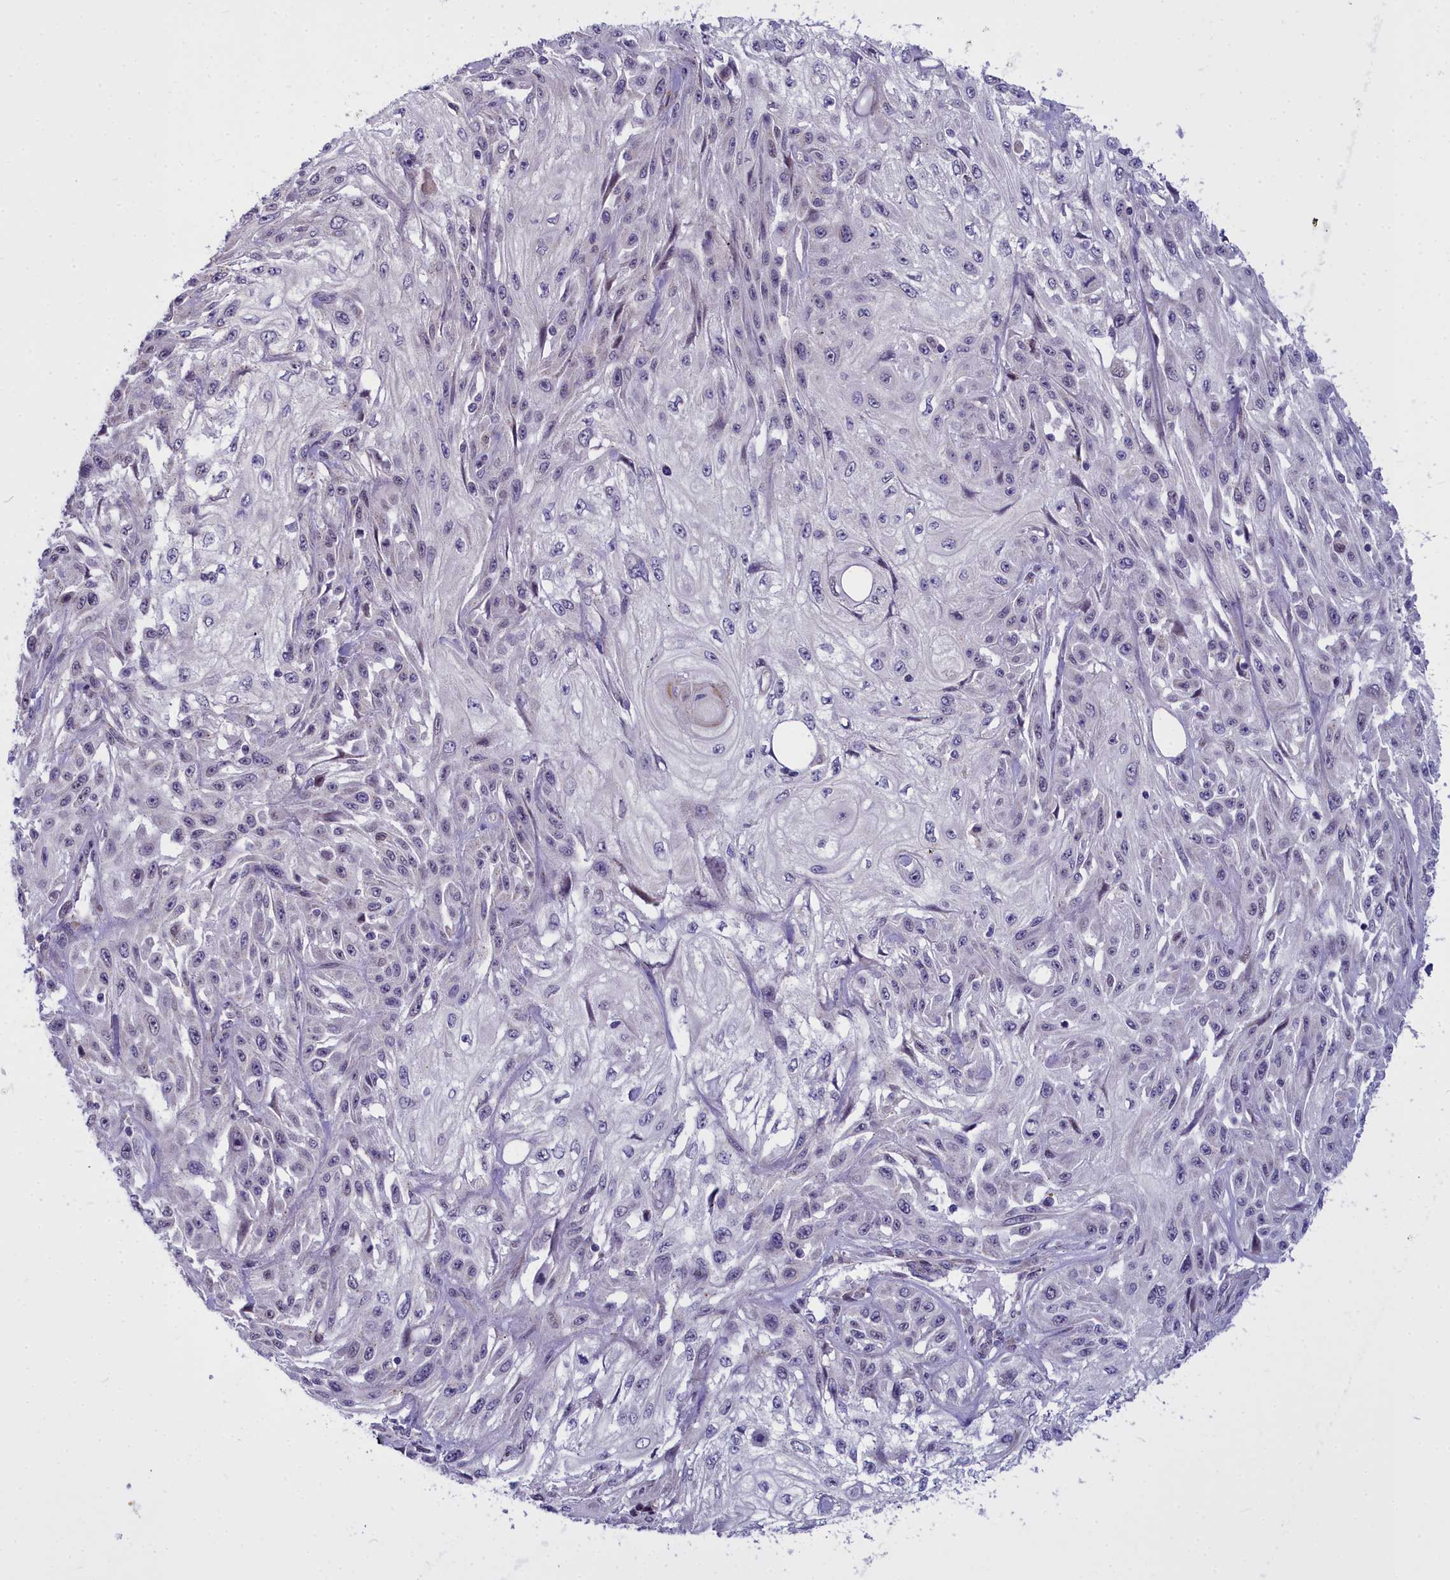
{"staining": {"intensity": "negative", "quantity": "none", "location": "none"}, "tissue": "skin cancer", "cell_type": "Tumor cells", "image_type": "cancer", "snomed": [{"axis": "morphology", "description": "Squamous cell carcinoma, NOS"}, {"axis": "morphology", "description": "Squamous cell carcinoma, metastatic, NOS"}, {"axis": "topography", "description": "Skin"}, {"axis": "topography", "description": "Lymph node"}], "caption": "An IHC histopathology image of squamous cell carcinoma (skin) is shown. There is no staining in tumor cells of squamous cell carcinoma (skin). (Brightfield microscopy of DAB (3,3'-diaminobenzidine) immunohistochemistry at high magnification).", "gene": "WDPCP", "patient": {"sex": "male", "age": 75}}